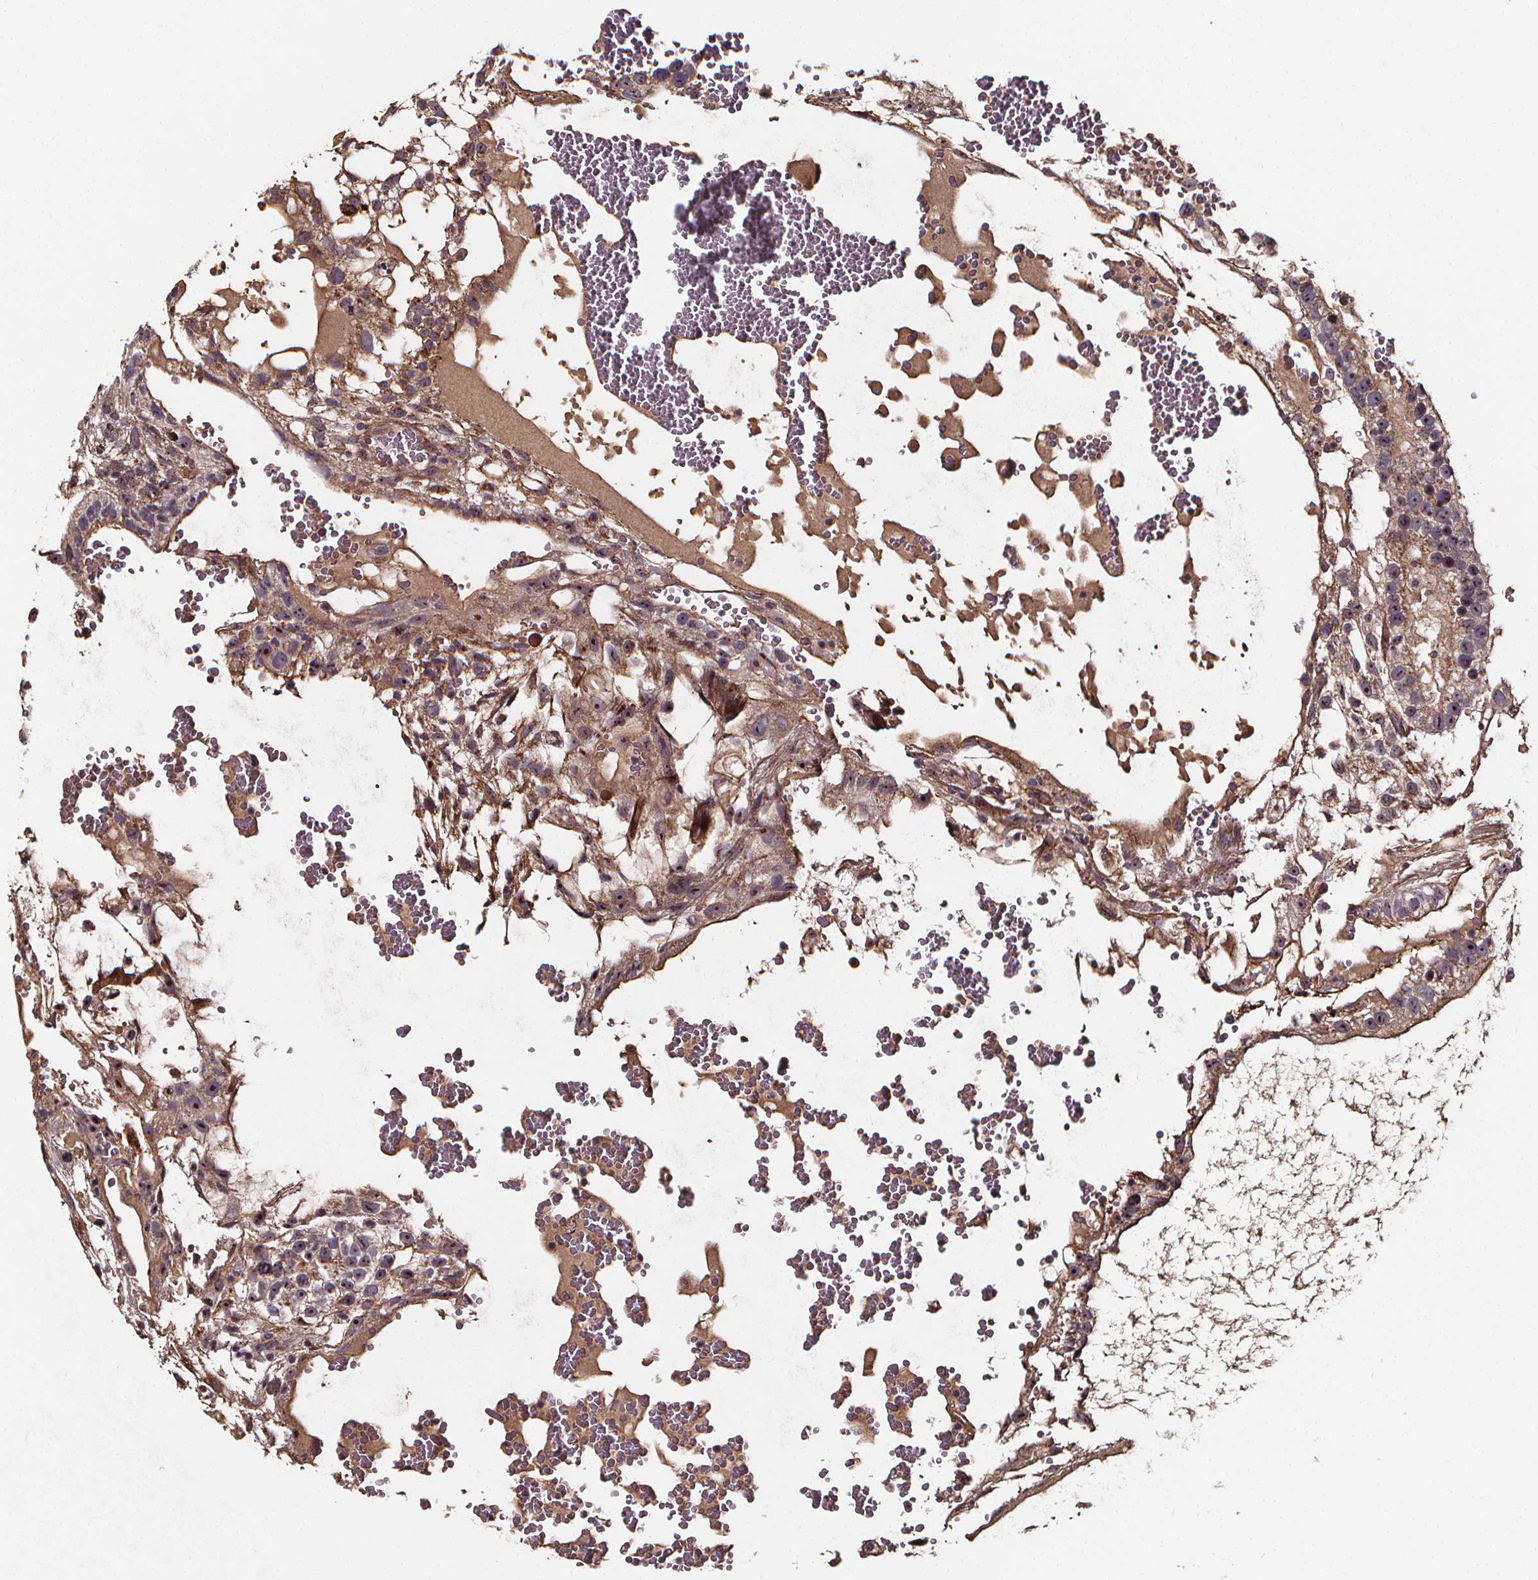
{"staining": {"intensity": "weak", "quantity": "<25%", "location": "cytoplasmic/membranous,nuclear"}, "tissue": "testis cancer", "cell_type": "Tumor cells", "image_type": "cancer", "snomed": [{"axis": "morphology", "description": "Normal tissue, NOS"}, {"axis": "morphology", "description": "Carcinoma, Embryonal, NOS"}, {"axis": "topography", "description": "Testis"}], "caption": "High power microscopy histopathology image of an immunohistochemistry (IHC) image of testis cancer (embryonal carcinoma), revealing no significant positivity in tumor cells.", "gene": "AEBP1", "patient": {"sex": "male", "age": 32}}